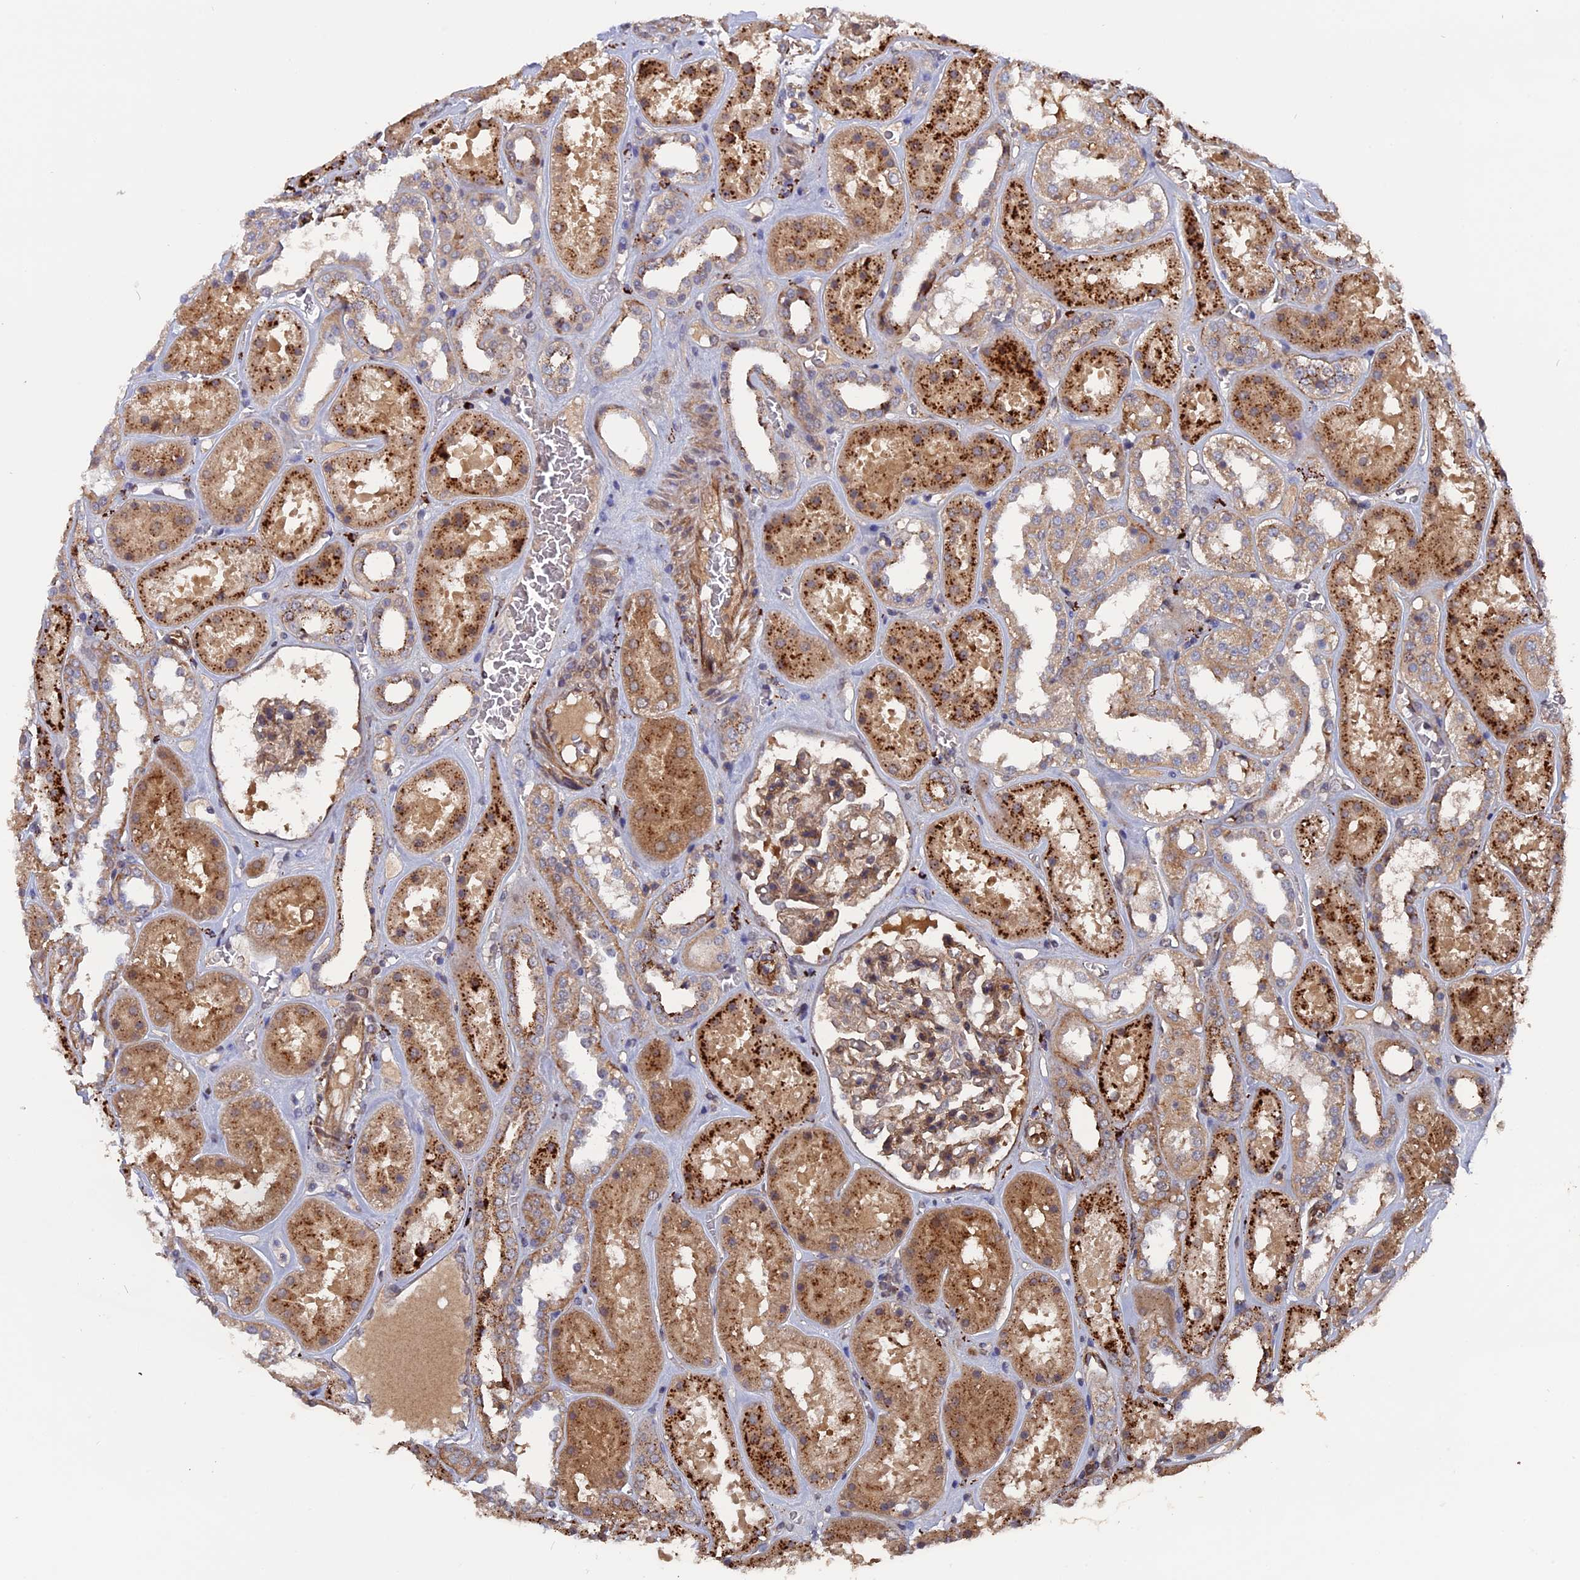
{"staining": {"intensity": "weak", "quantity": ">75%", "location": "cytoplasmic/membranous"}, "tissue": "kidney", "cell_type": "Cells in glomeruli", "image_type": "normal", "snomed": [{"axis": "morphology", "description": "Normal tissue, NOS"}, {"axis": "topography", "description": "Kidney"}], "caption": "Immunohistochemistry photomicrograph of unremarkable kidney: kidney stained using immunohistochemistry (IHC) reveals low levels of weak protein expression localized specifically in the cytoplasmic/membranous of cells in glomeruli, appearing as a cytoplasmic/membranous brown color.", "gene": "NOSIP", "patient": {"sex": "female", "age": 41}}